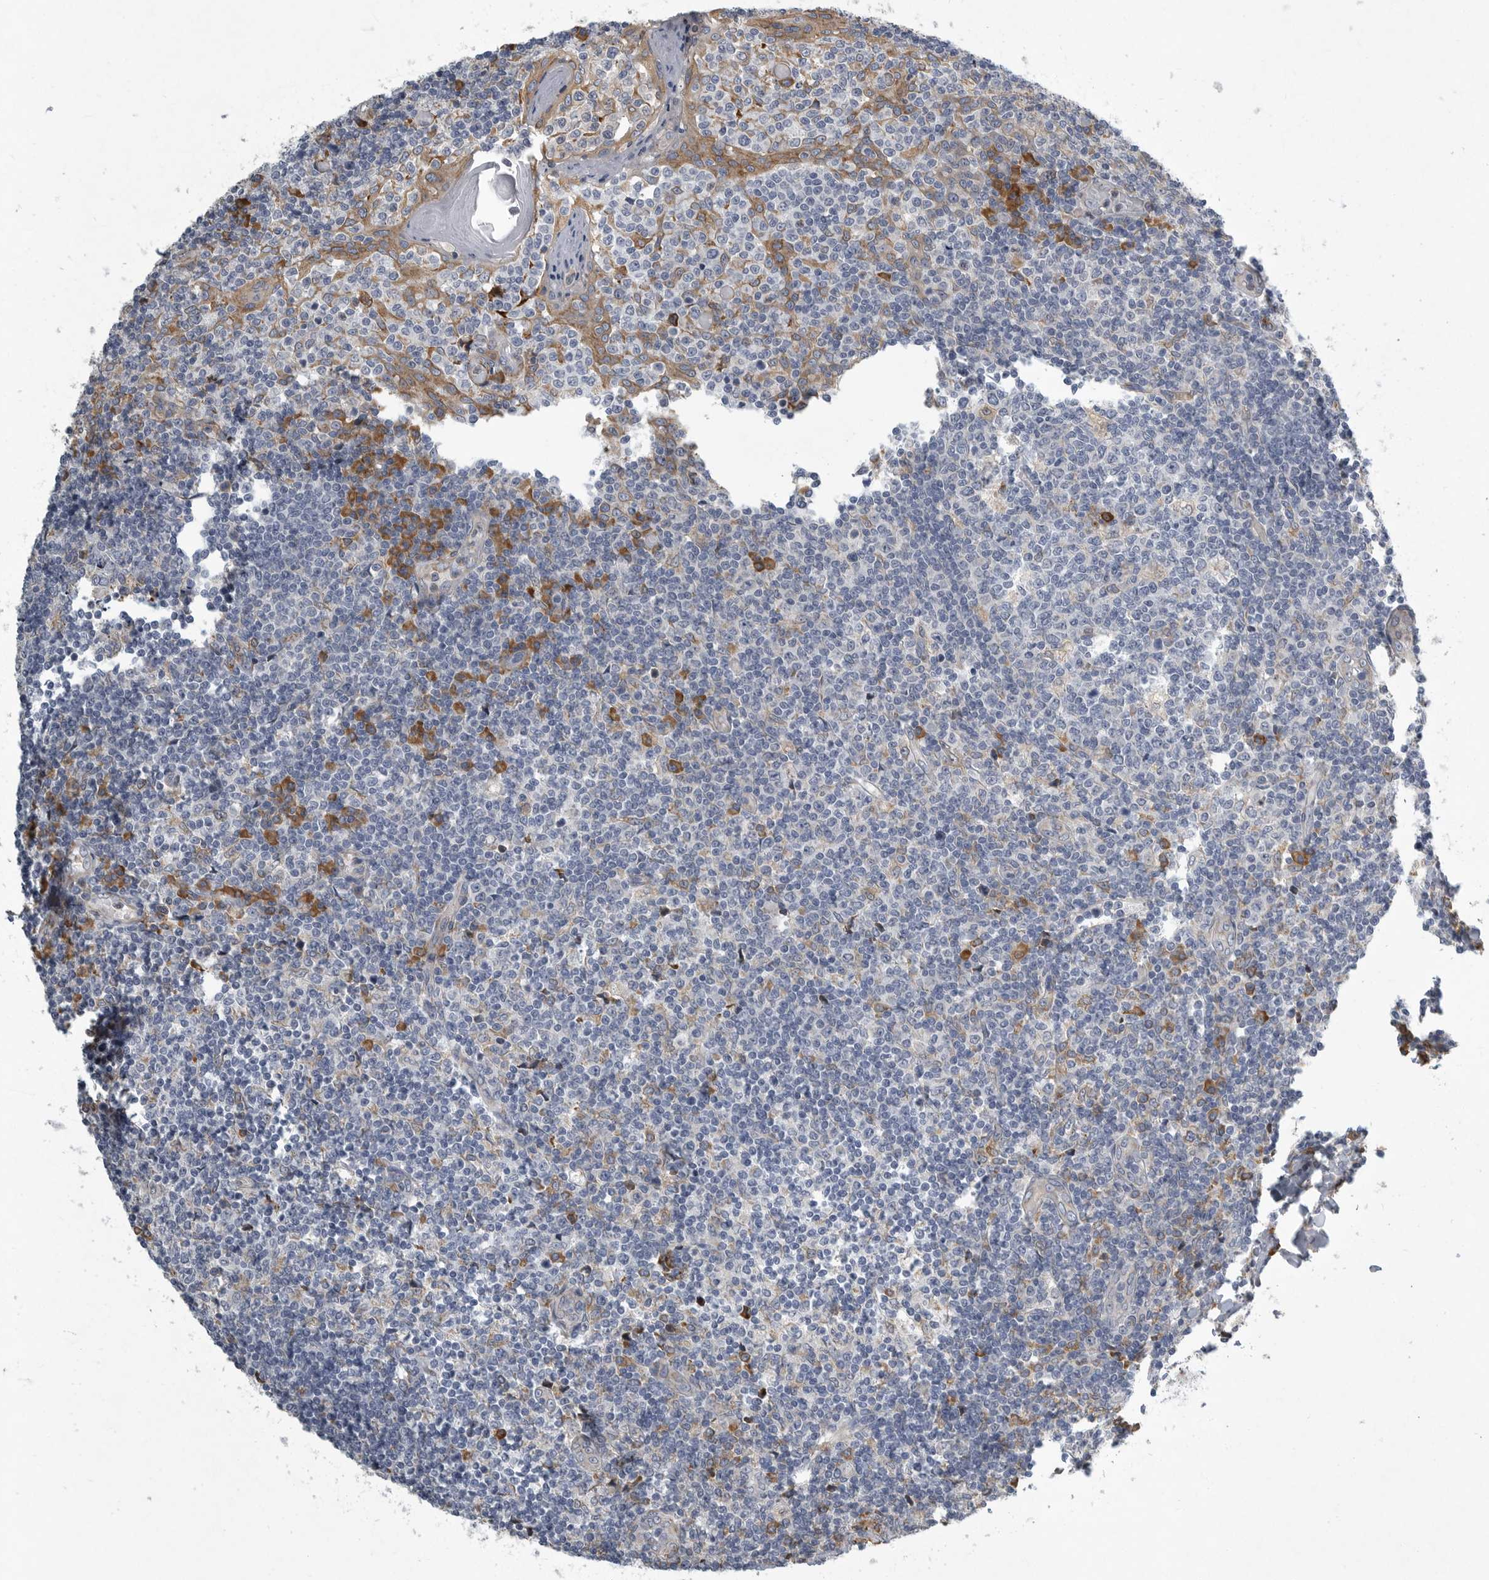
{"staining": {"intensity": "strong", "quantity": "<25%", "location": "cytoplasmic/membranous"}, "tissue": "tonsil", "cell_type": "Germinal center cells", "image_type": "normal", "snomed": [{"axis": "morphology", "description": "Normal tissue, NOS"}, {"axis": "topography", "description": "Tonsil"}], "caption": "About <25% of germinal center cells in normal tonsil exhibit strong cytoplasmic/membranous protein expression as visualized by brown immunohistochemical staining.", "gene": "MINPP1", "patient": {"sex": "female", "age": 19}}